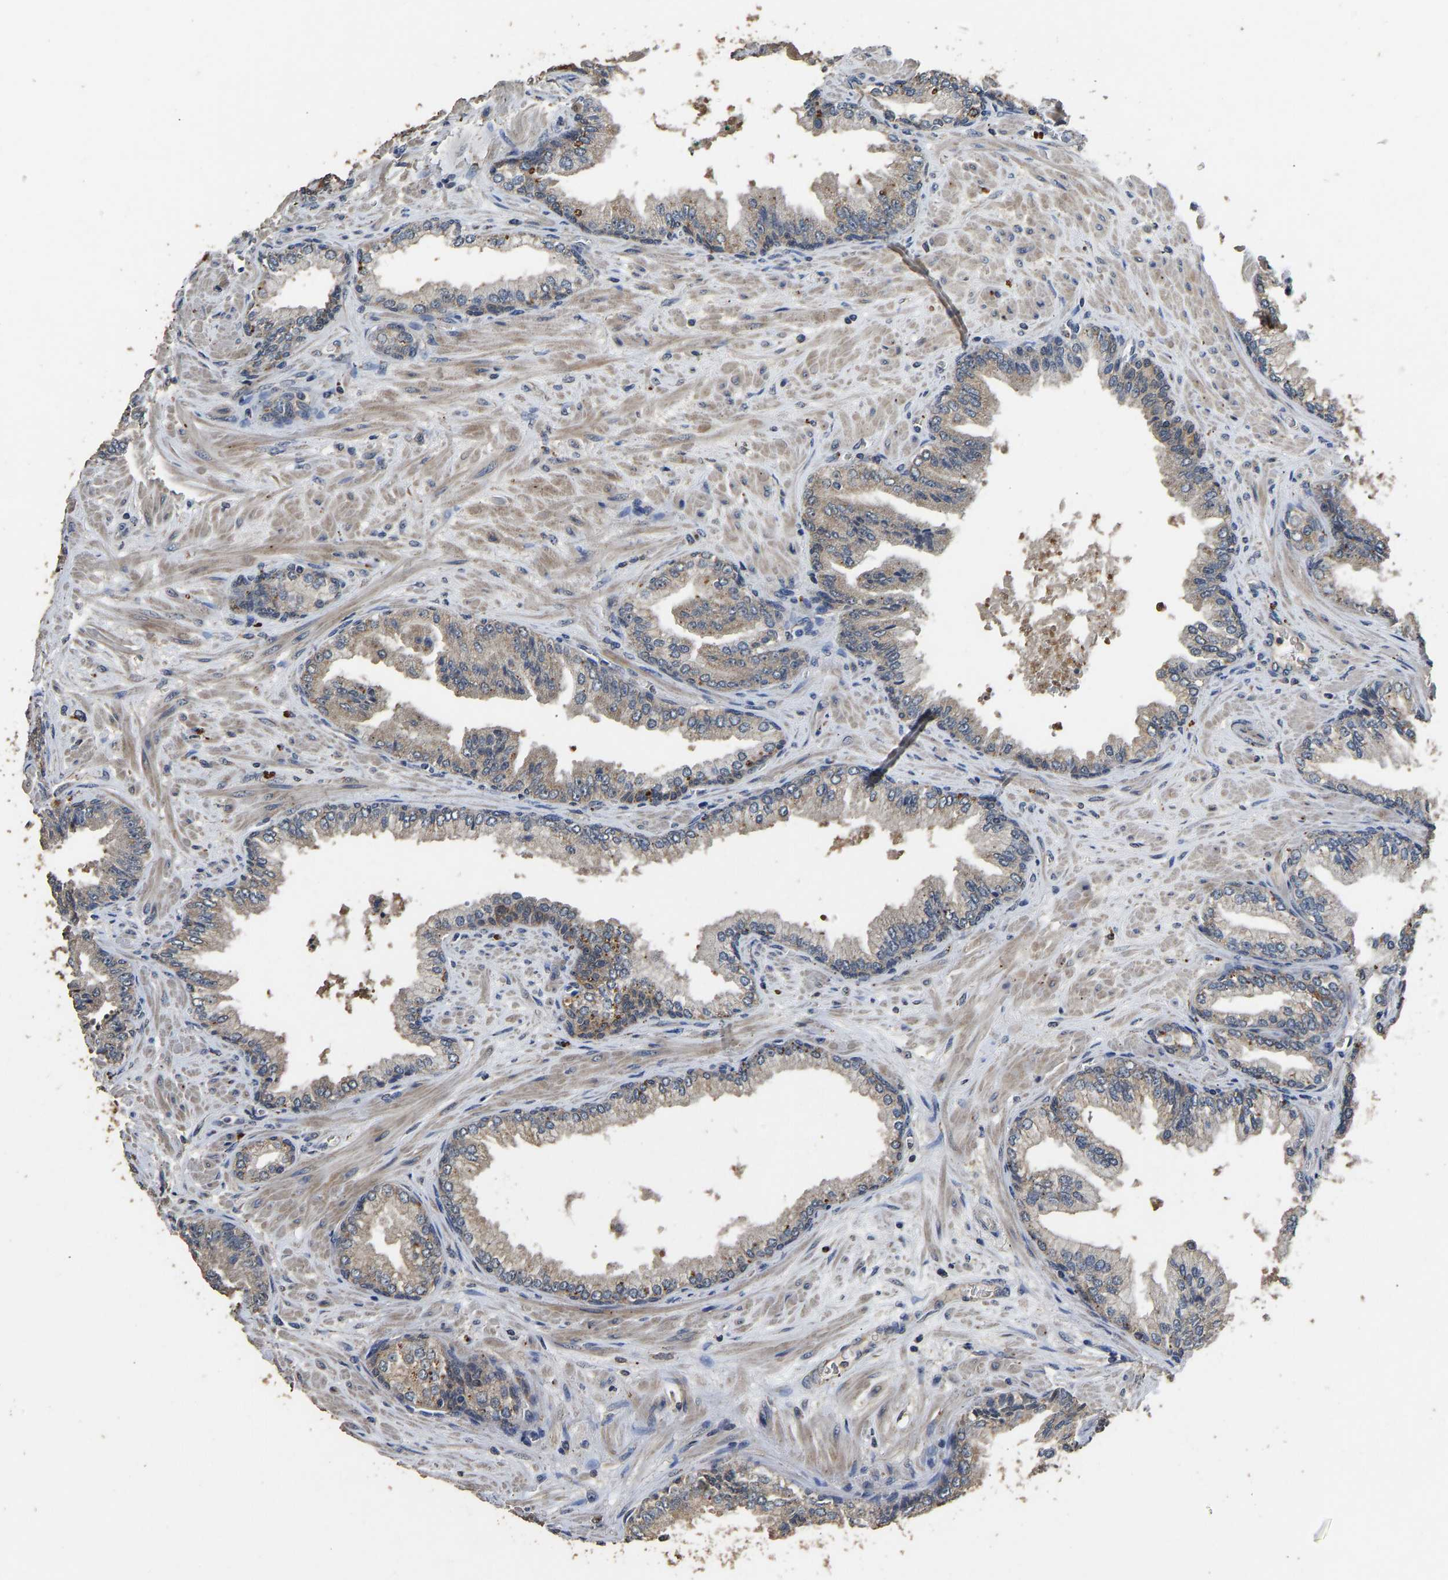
{"staining": {"intensity": "moderate", "quantity": "25%-75%", "location": "cytoplasmic/membranous"}, "tissue": "prostate cancer", "cell_type": "Tumor cells", "image_type": "cancer", "snomed": [{"axis": "morphology", "description": "Adenocarcinoma, High grade"}, {"axis": "topography", "description": "Prostate"}], "caption": "Tumor cells show medium levels of moderate cytoplasmic/membranous expression in approximately 25%-75% of cells in adenocarcinoma (high-grade) (prostate).", "gene": "CIDEC", "patient": {"sex": "male", "age": 71}}